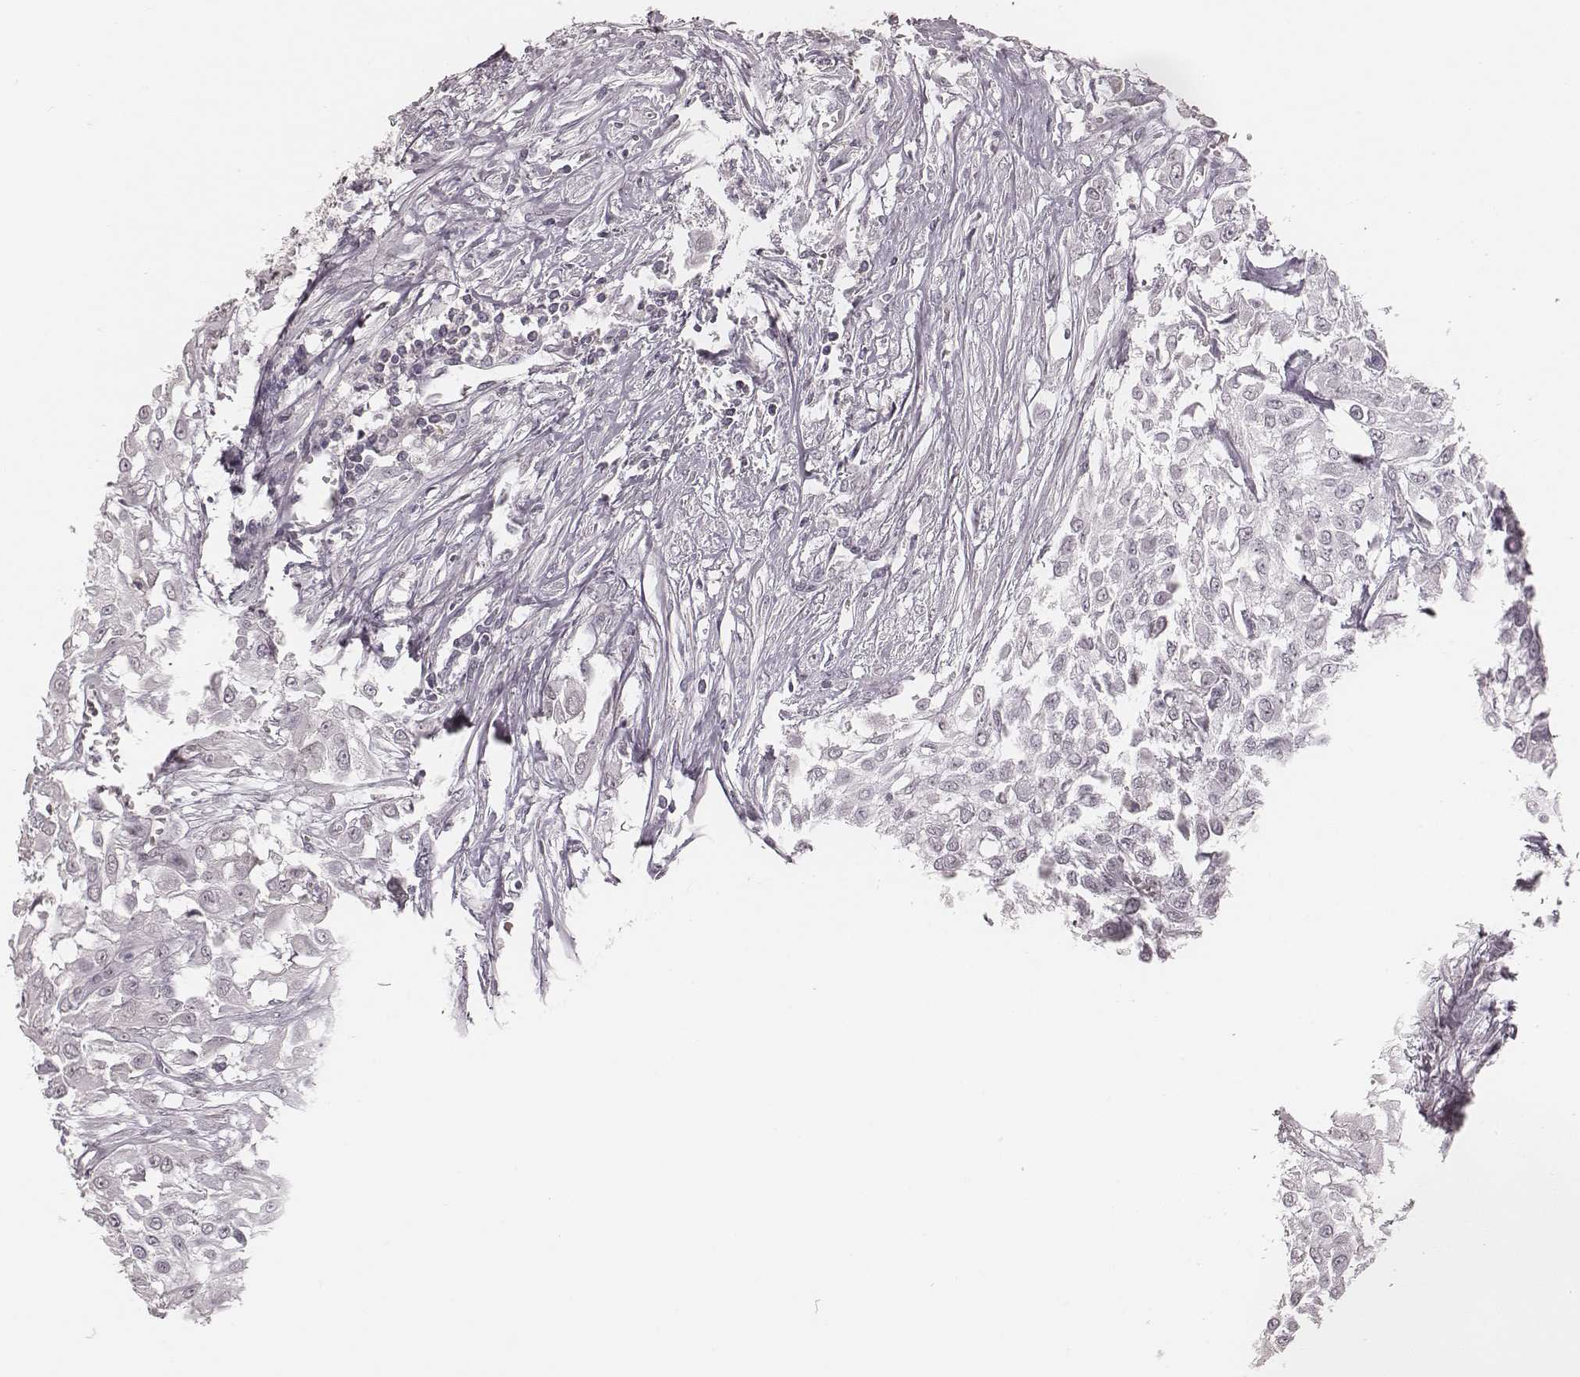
{"staining": {"intensity": "negative", "quantity": "none", "location": "none"}, "tissue": "urothelial cancer", "cell_type": "Tumor cells", "image_type": "cancer", "snomed": [{"axis": "morphology", "description": "Urothelial carcinoma, High grade"}, {"axis": "topography", "description": "Urinary bladder"}], "caption": "DAB (3,3'-diaminobenzidine) immunohistochemical staining of high-grade urothelial carcinoma shows no significant staining in tumor cells.", "gene": "MSX1", "patient": {"sex": "male", "age": 57}}